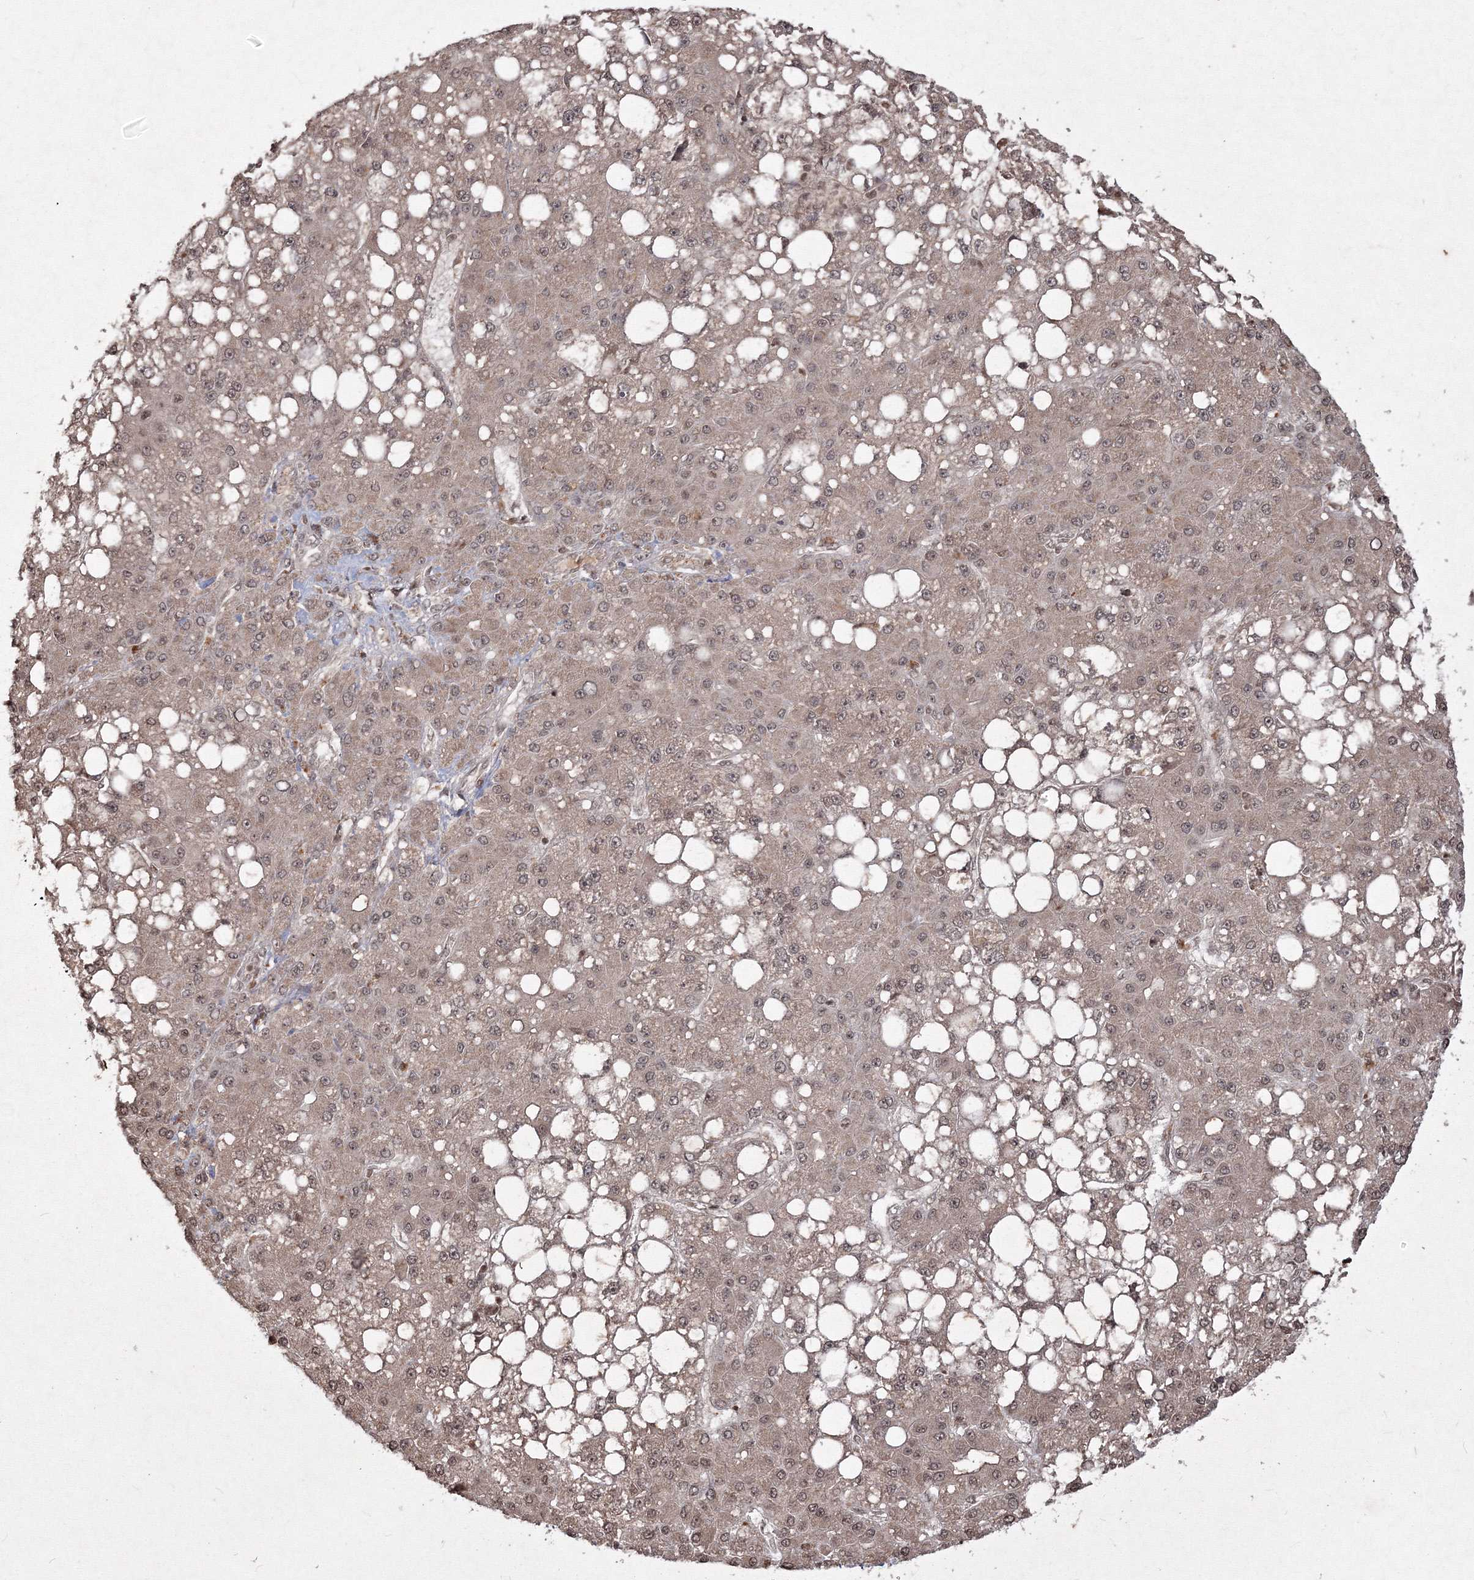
{"staining": {"intensity": "moderate", "quantity": ">75%", "location": "cytoplasmic/membranous,nuclear"}, "tissue": "liver cancer", "cell_type": "Tumor cells", "image_type": "cancer", "snomed": [{"axis": "morphology", "description": "Carcinoma, Hepatocellular, NOS"}, {"axis": "topography", "description": "Liver"}], "caption": "Human liver hepatocellular carcinoma stained for a protein (brown) demonstrates moderate cytoplasmic/membranous and nuclear positive staining in approximately >75% of tumor cells.", "gene": "PEX13", "patient": {"sex": "male", "age": 67}}